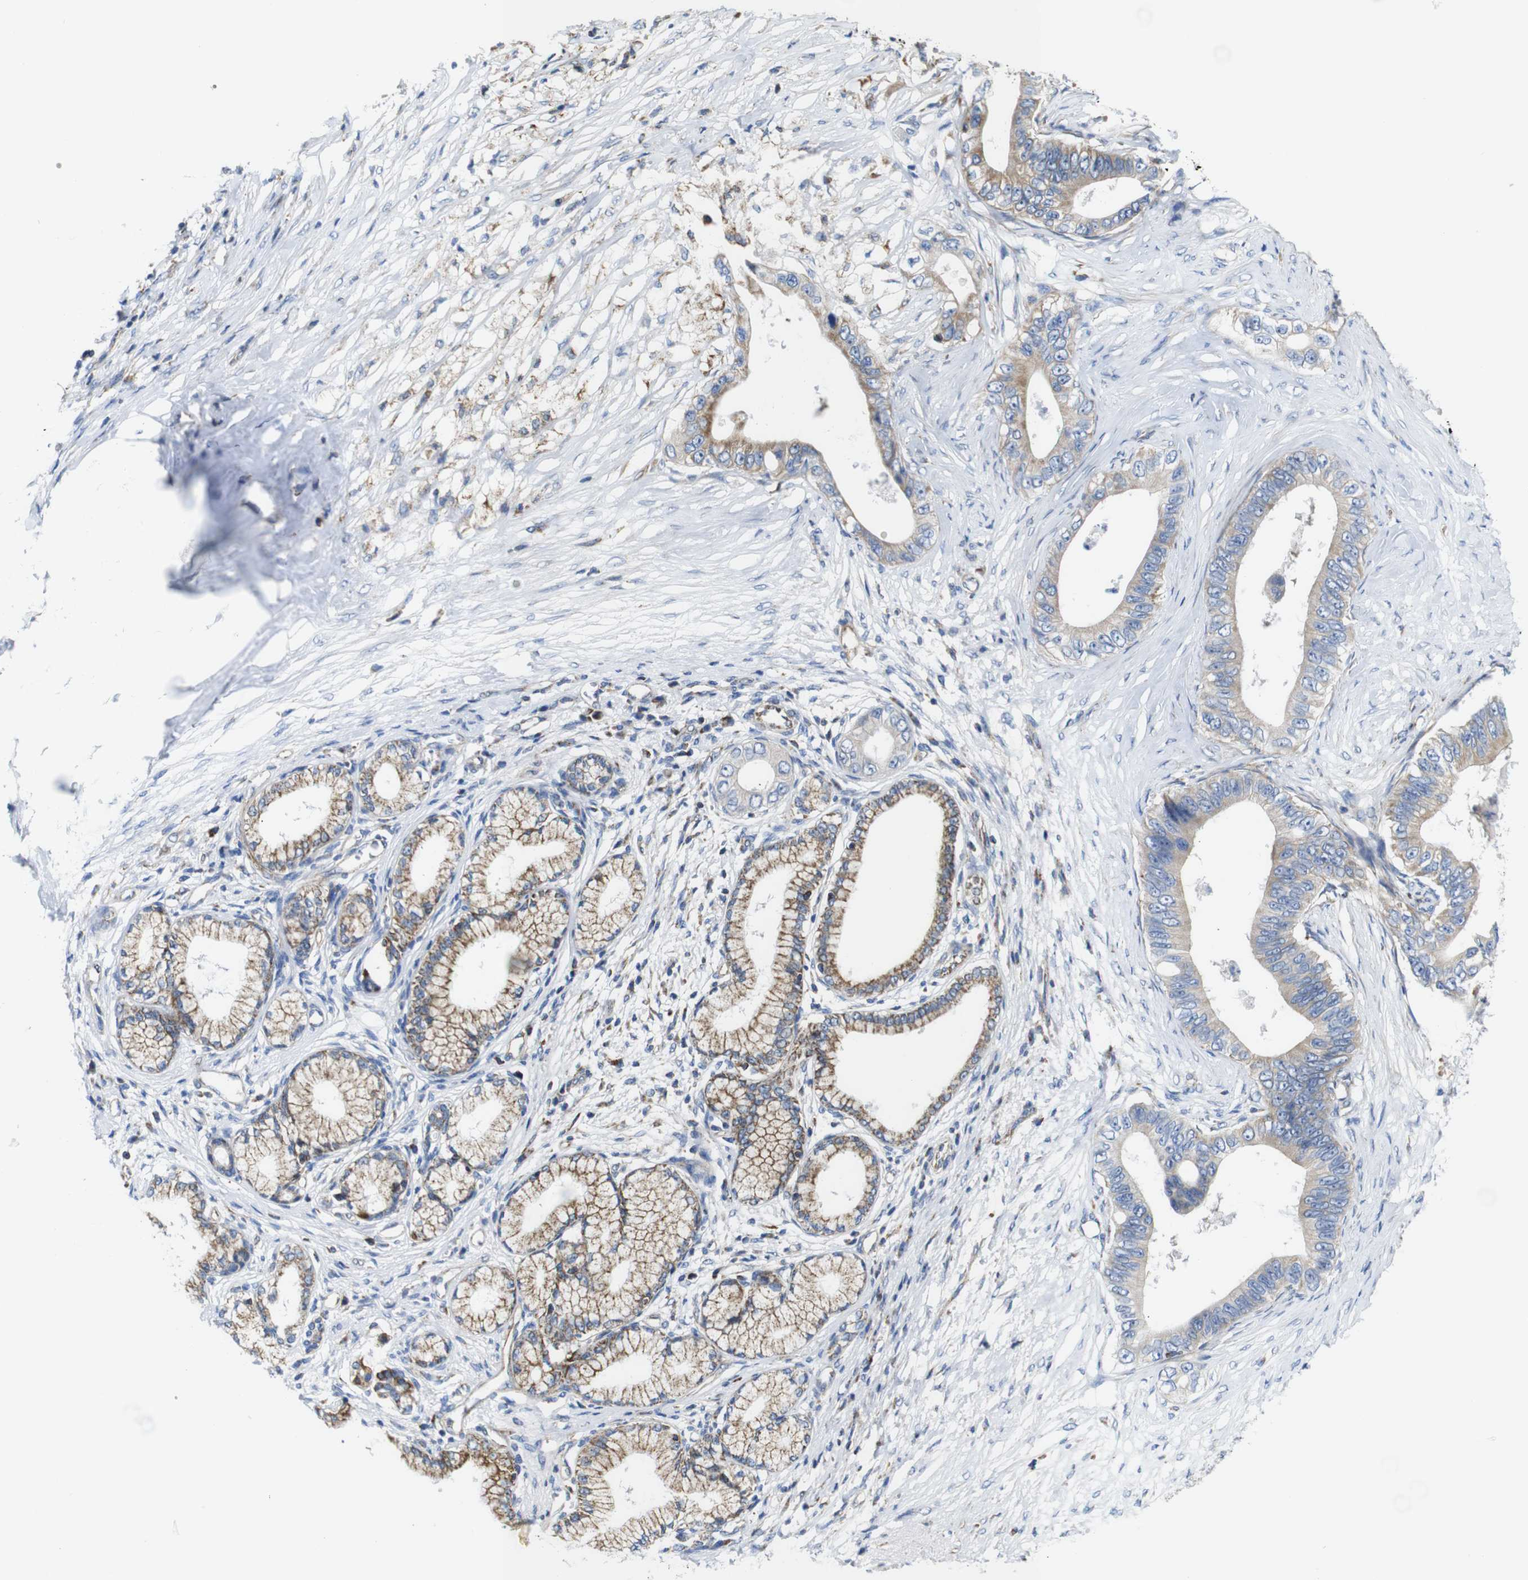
{"staining": {"intensity": "moderate", "quantity": "25%-75%", "location": "cytoplasmic/membranous"}, "tissue": "pancreatic cancer", "cell_type": "Tumor cells", "image_type": "cancer", "snomed": [{"axis": "morphology", "description": "Adenocarcinoma, NOS"}, {"axis": "topography", "description": "Pancreas"}], "caption": "Pancreatic adenocarcinoma tissue reveals moderate cytoplasmic/membranous staining in approximately 25%-75% of tumor cells, visualized by immunohistochemistry. Using DAB (brown) and hematoxylin (blue) stains, captured at high magnification using brightfield microscopy.", "gene": "PDCD1LG2", "patient": {"sex": "male", "age": 77}}